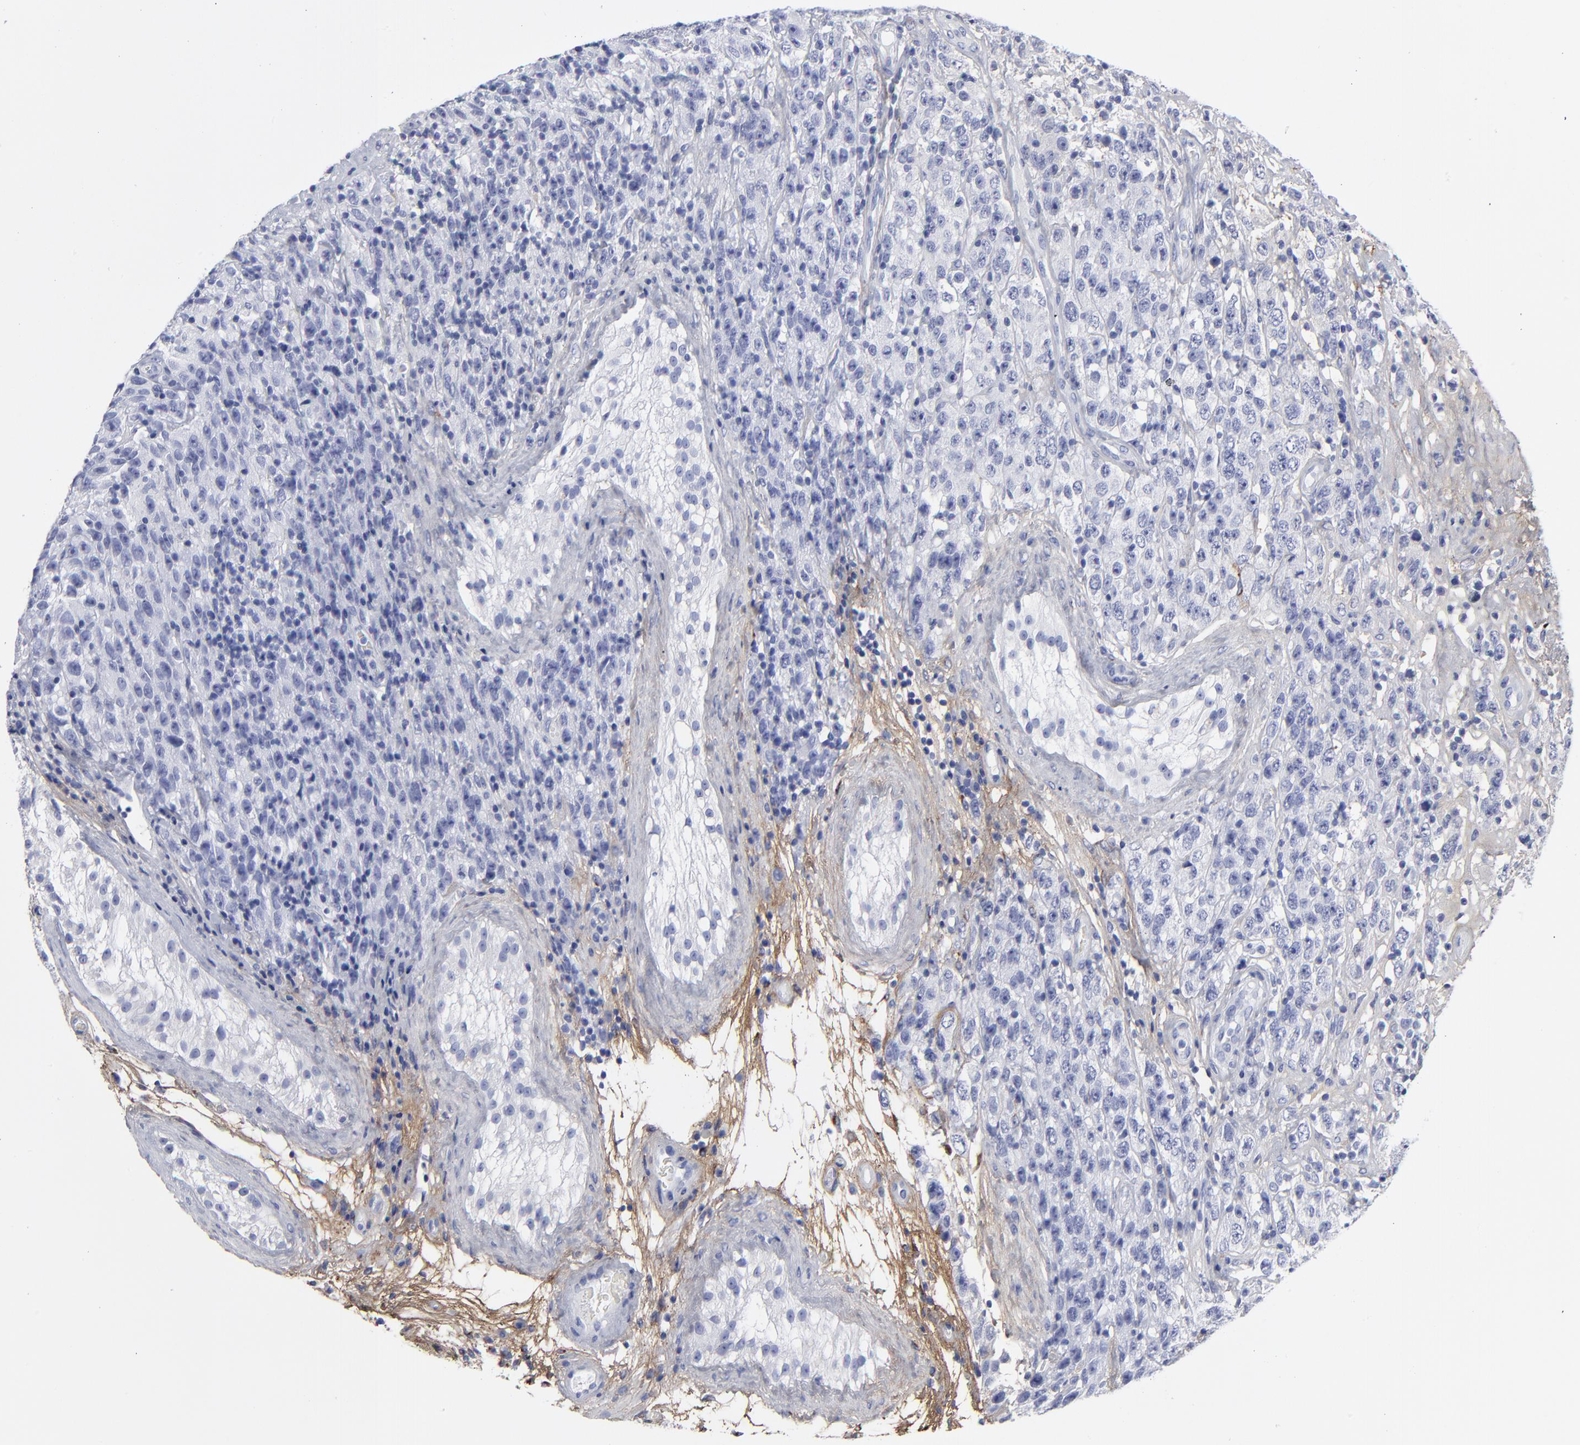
{"staining": {"intensity": "negative", "quantity": "none", "location": "none"}, "tissue": "testis cancer", "cell_type": "Tumor cells", "image_type": "cancer", "snomed": [{"axis": "morphology", "description": "Seminoma, NOS"}, {"axis": "topography", "description": "Testis"}], "caption": "An immunohistochemistry (IHC) photomicrograph of testis cancer (seminoma) is shown. There is no staining in tumor cells of testis cancer (seminoma).", "gene": "DCN", "patient": {"sex": "male", "age": 52}}